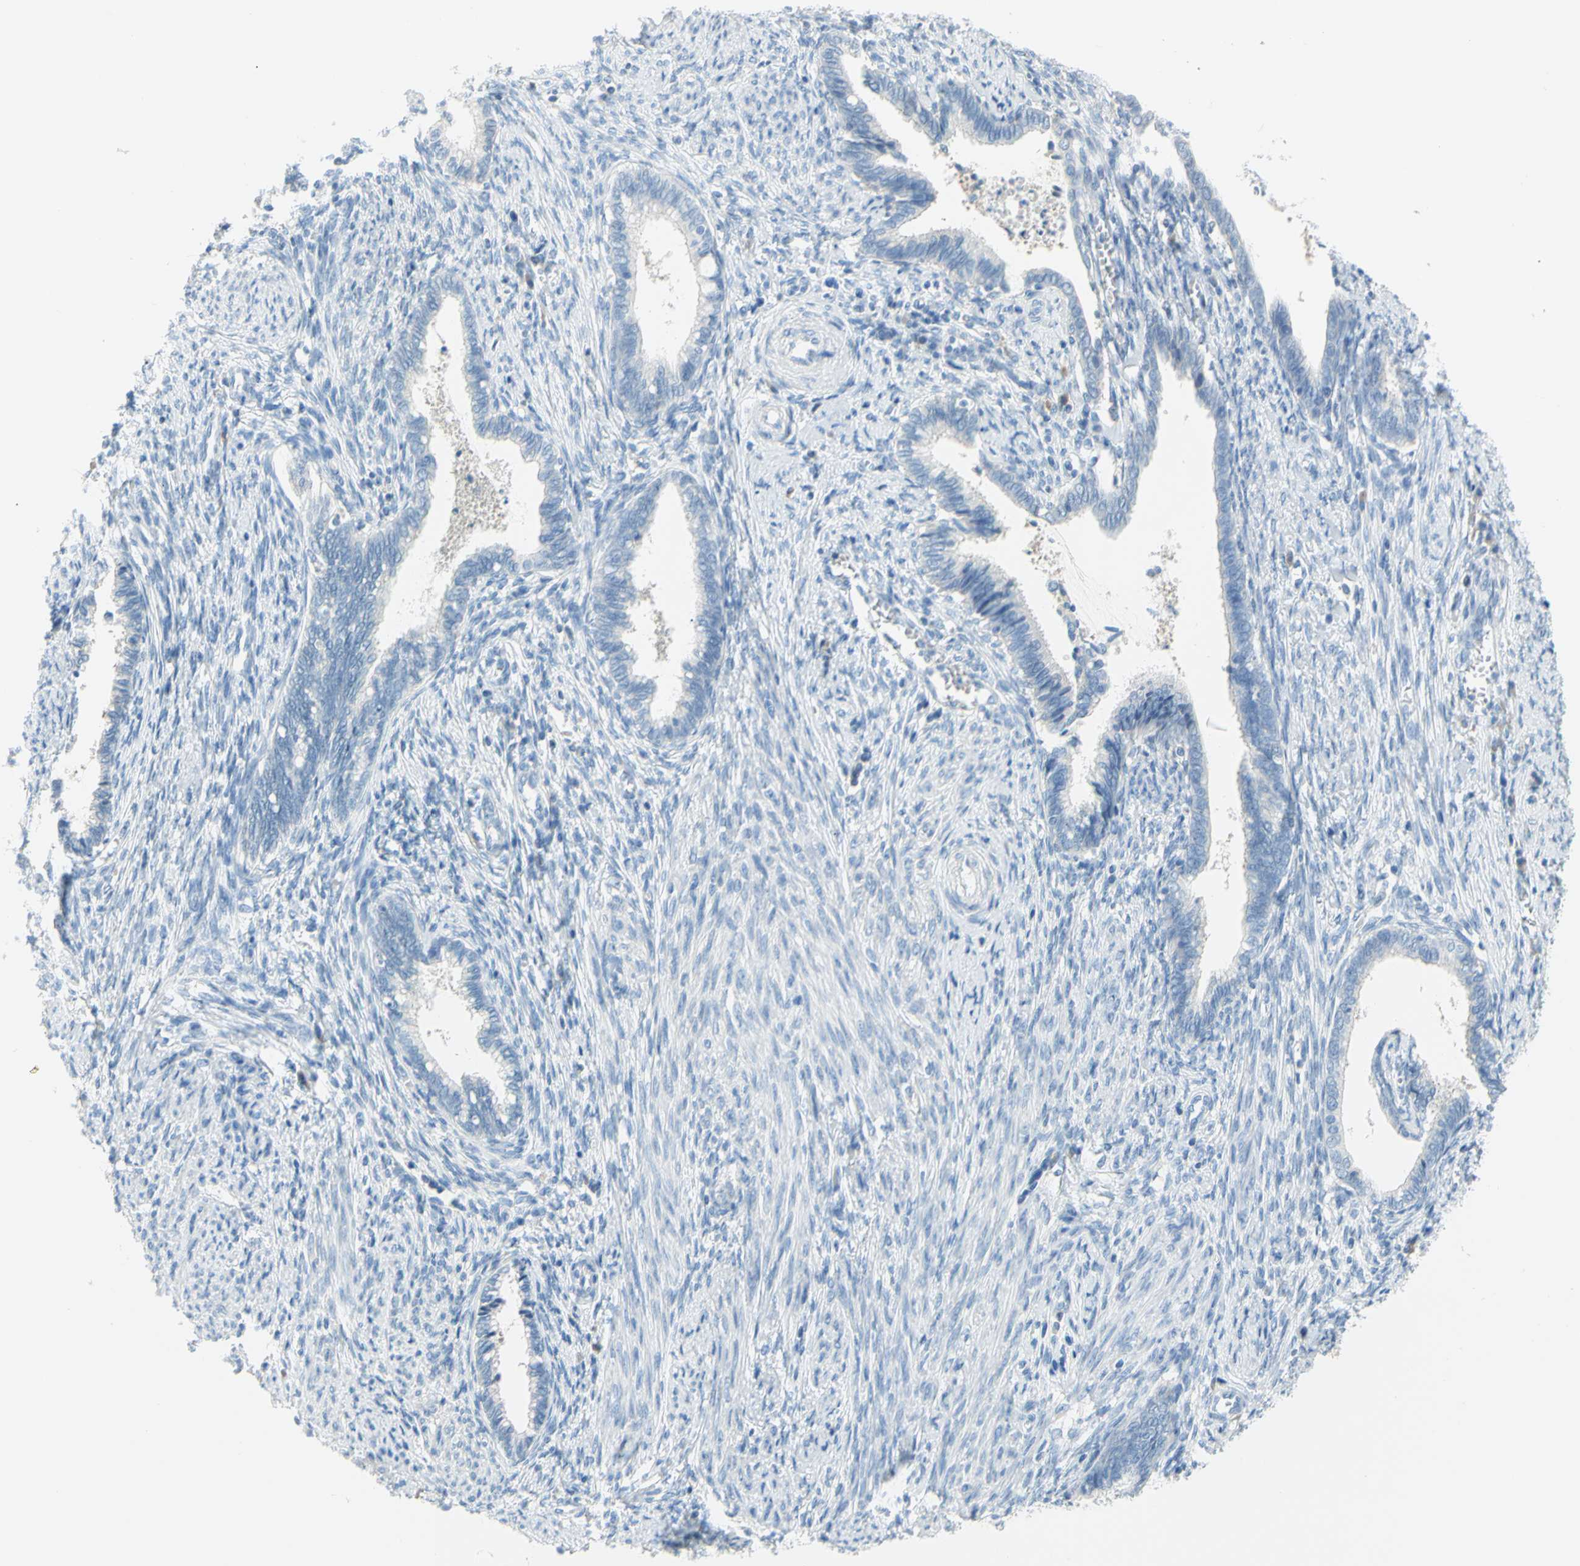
{"staining": {"intensity": "negative", "quantity": "none", "location": "none"}, "tissue": "cervical cancer", "cell_type": "Tumor cells", "image_type": "cancer", "snomed": [{"axis": "morphology", "description": "Adenocarcinoma, NOS"}, {"axis": "topography", "description": "Cervix"}], "caption": "Tumor cells are negative for protein expression in human cervical cancer (adenocarcinoma).", "gene": "DCT", "patient": {"sex": "female", "age": 44}}